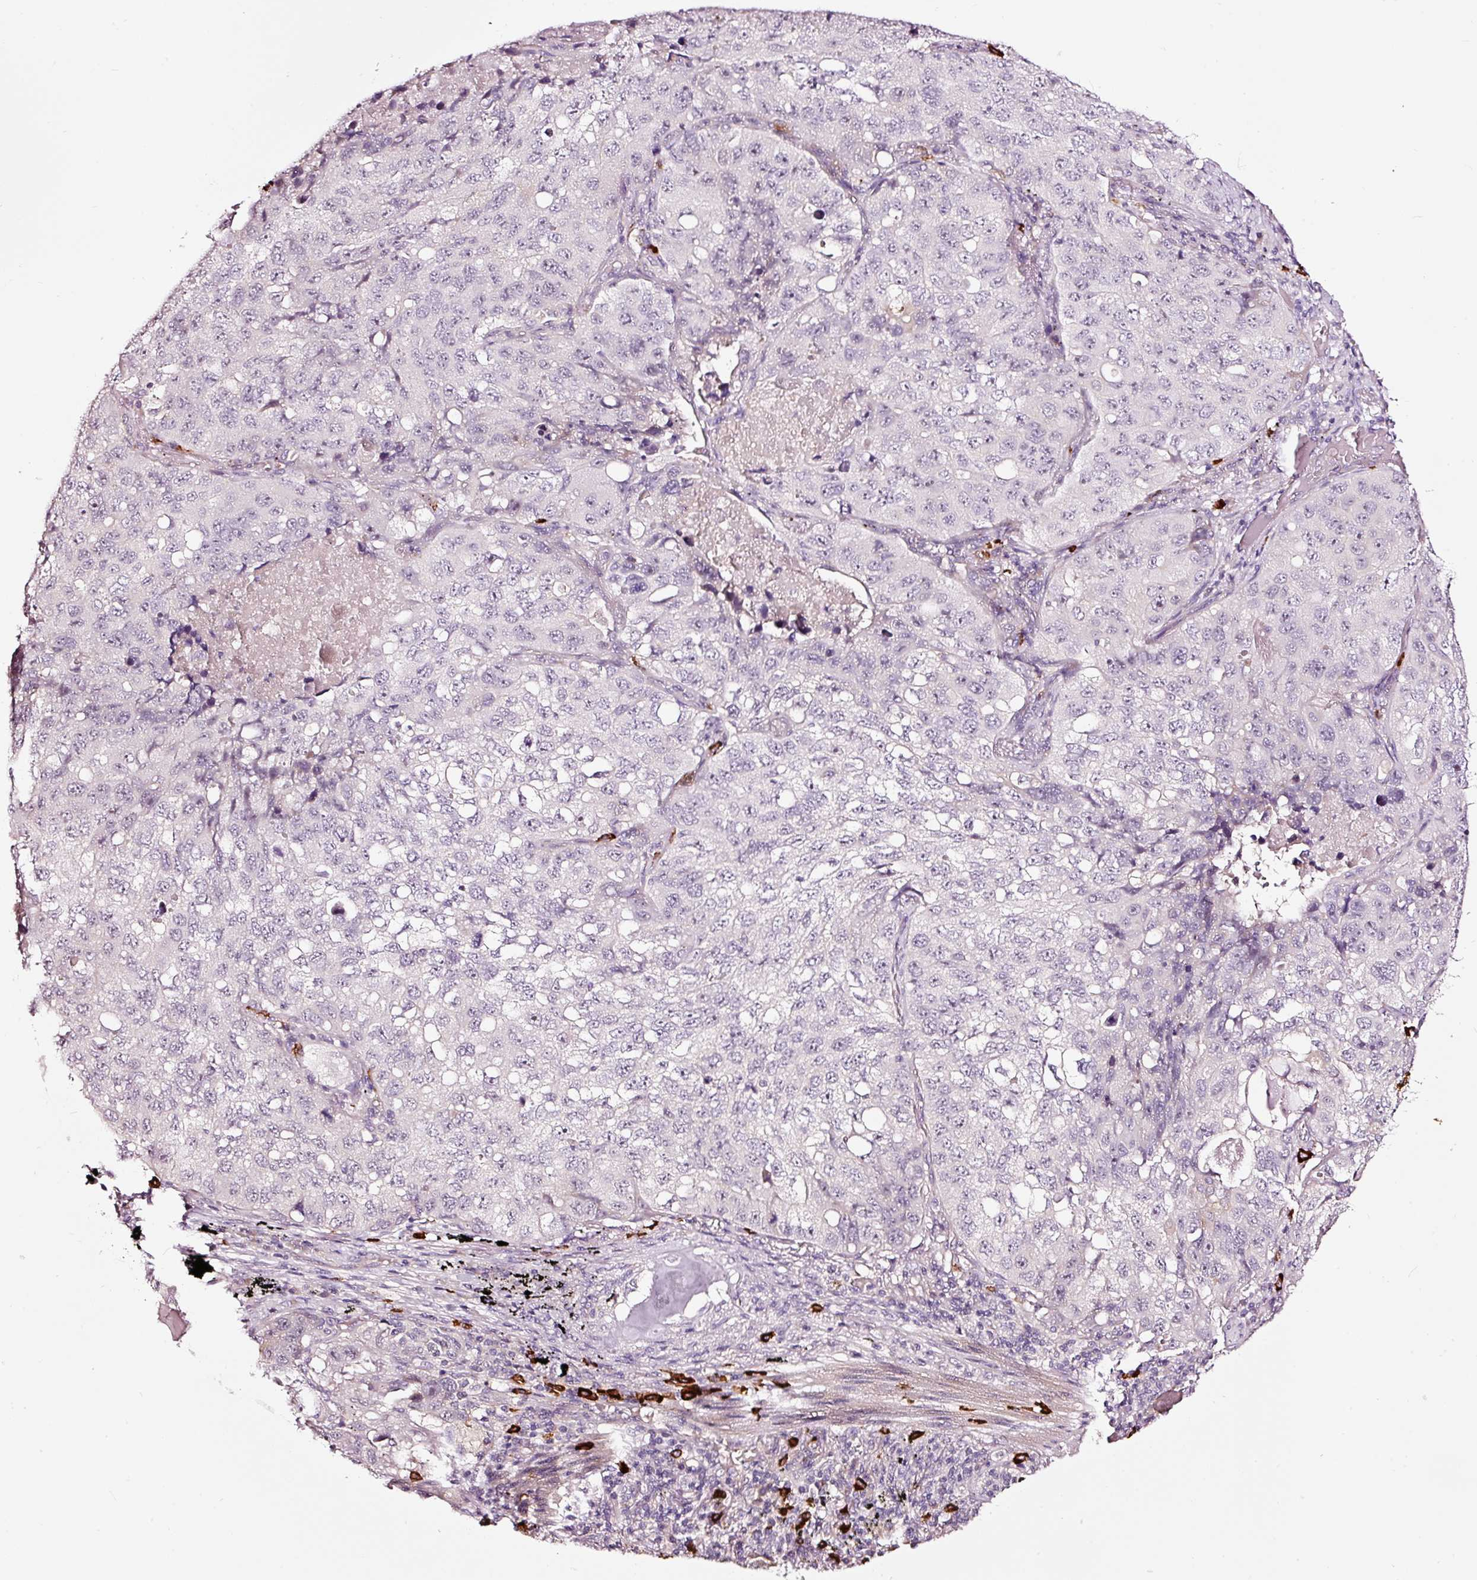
{"staining": {"intensity": "negative", "quantity": "none", "location": "none"}, "tissue": "lung cancer", "cell_type": "Tumor cells", "image_type": "cancer", "snomed": [{"axis": "morphology", "description": "Squamous cell carcinoma, NOS"}, {"axis": "topography", "description": "Lung"}], "caption": "The immunohistochemistry (IHC) micrograph has no significant expression in tumor cells of lung cancer (squamous cell carcinoma) tissue.", "gene": "UTP14A", "patient": {"sex": "male", "age": 60}}